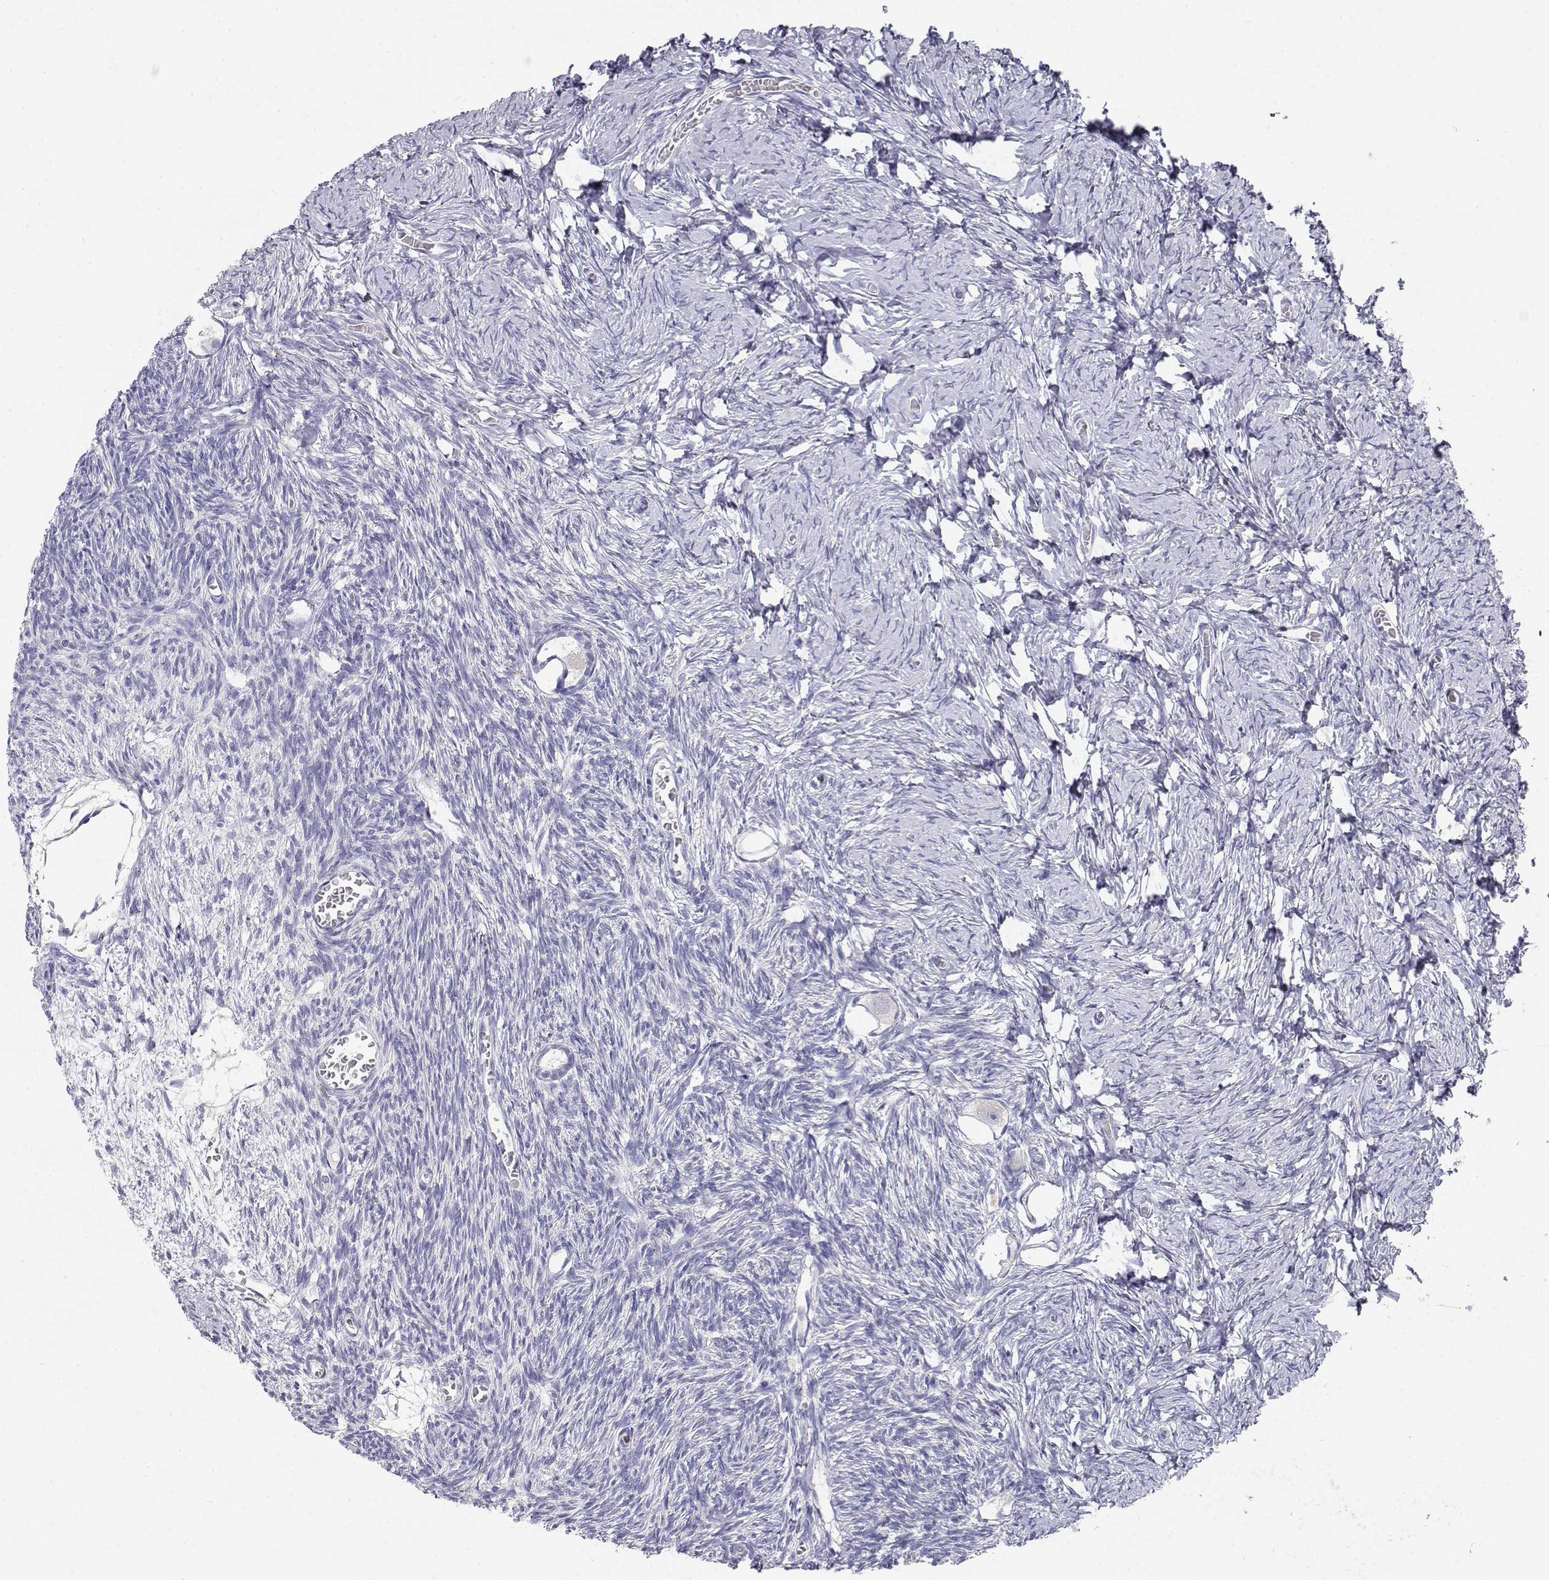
{"staining": {"intensity": "negative", "quantity": "none", "location": "none"}, "tissue": "ovary", "cell_type": "Follicle cells", "image_type": "normal", "snomed": [{"axis": "morphology", "description": "Normal tissue, NOS"}, {"axis": "topography", "description": "Ovary"}], "caption": "Normal ovary was stained to show a protein in brown. There is no significant expression in follicle cells. (IHC, brightfield microscopy, high magnification).", "gene": "ADA", "patient": {"sex": "female", "age": 27}}